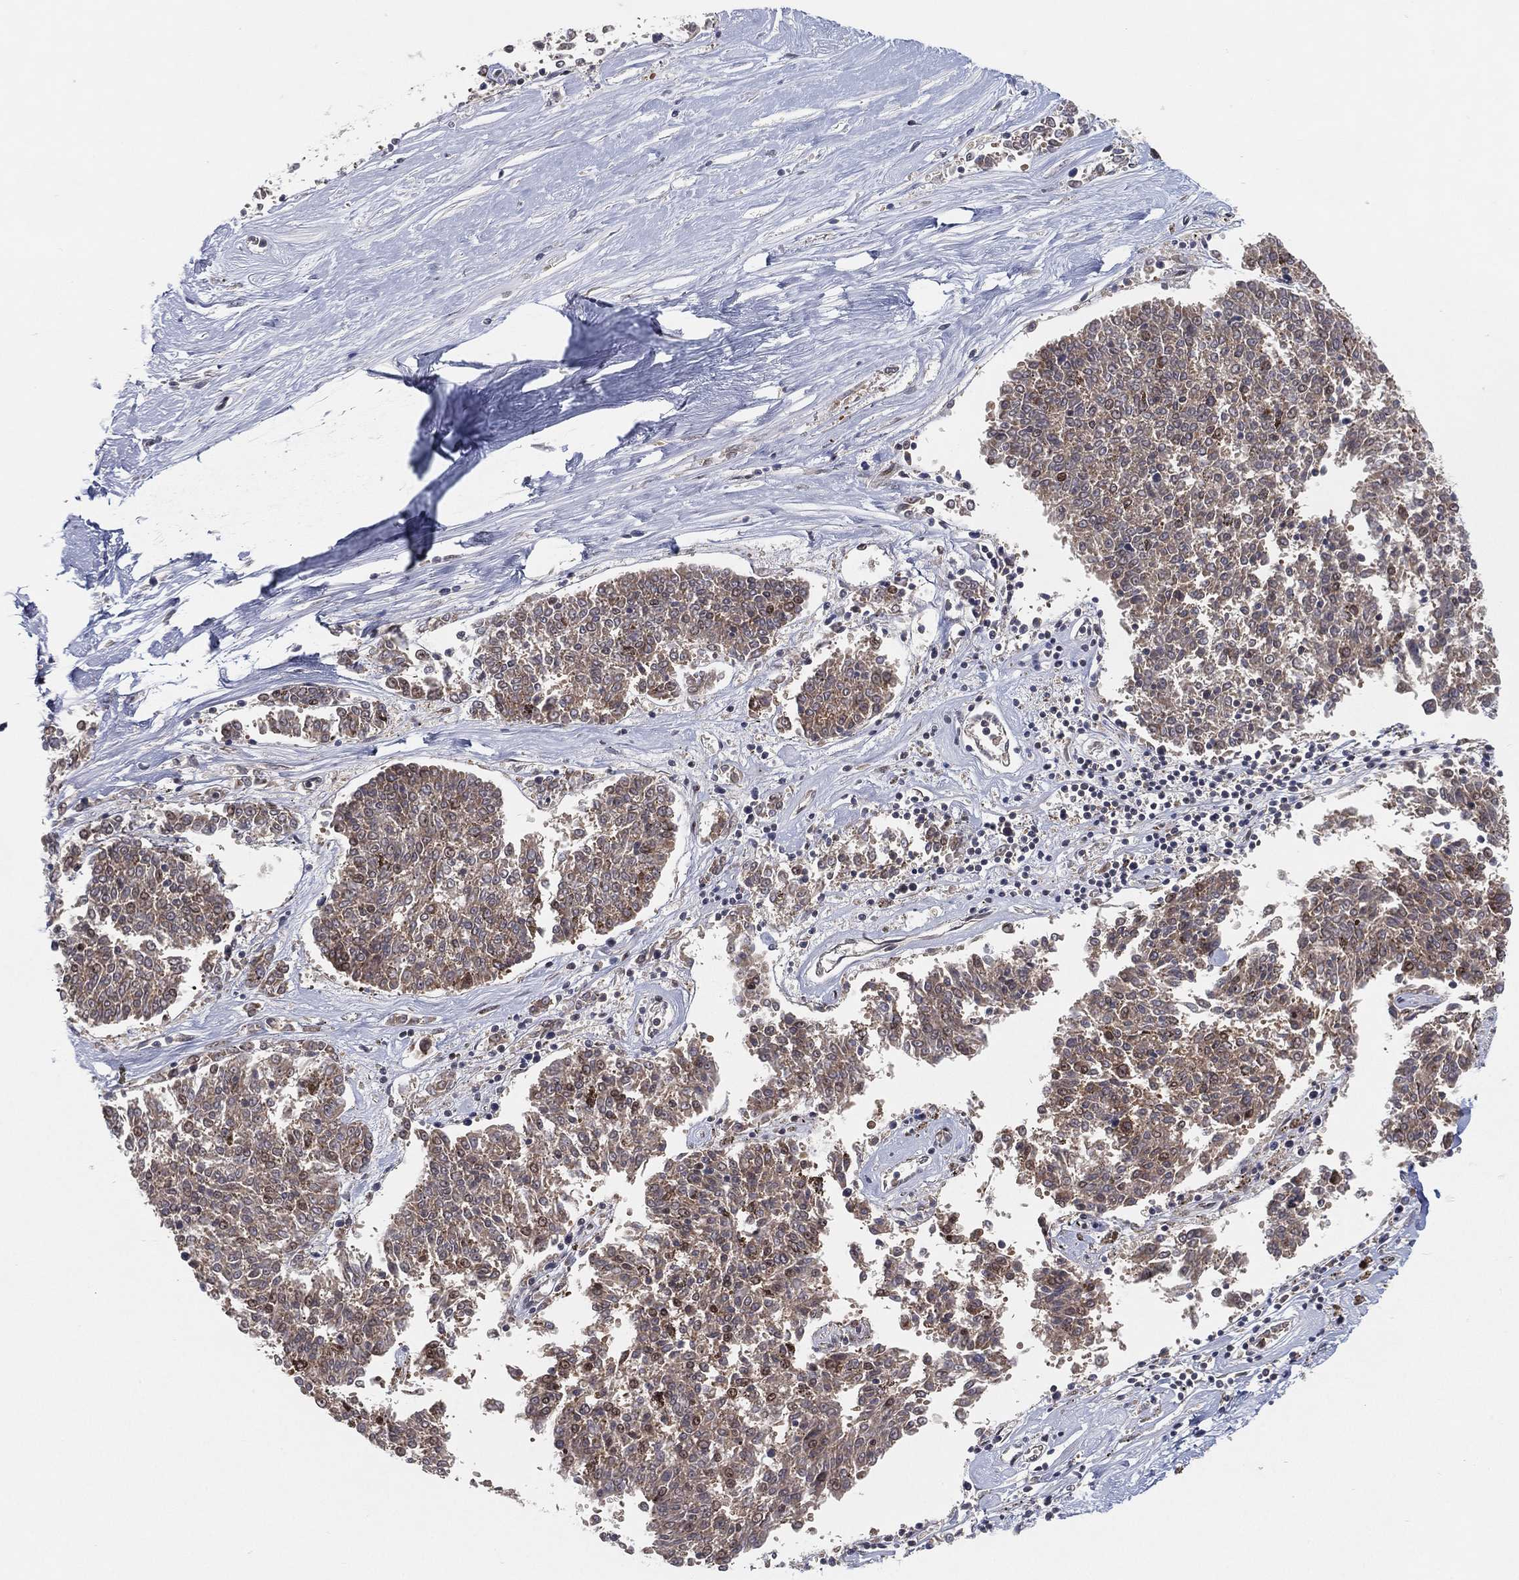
{"staining": {"intensity": "weak", "quantity": "<25%", "location": "cytoplasmic/membranous"}, "tissue": "melanoma", "cell_type": "Tumor cells", "image_type": "cancer", "snomed": [{"axis": "morphology", "description": "Malignant melanoma, NOS"}, {"axis": "topography", "description": "Skin"}], "caption": "This is a photomicrograph of immunohistochemistry (IHC) staining of malignant melanoma, which shows no expression in tumor cells. (Stains: DAB immunohistochemistry with hematoxylin counter stain, Microscopy: brightfield microscopy at high magnification).", "gene": "TMTC4", "patient": {"sex": "female", "age": 72}}